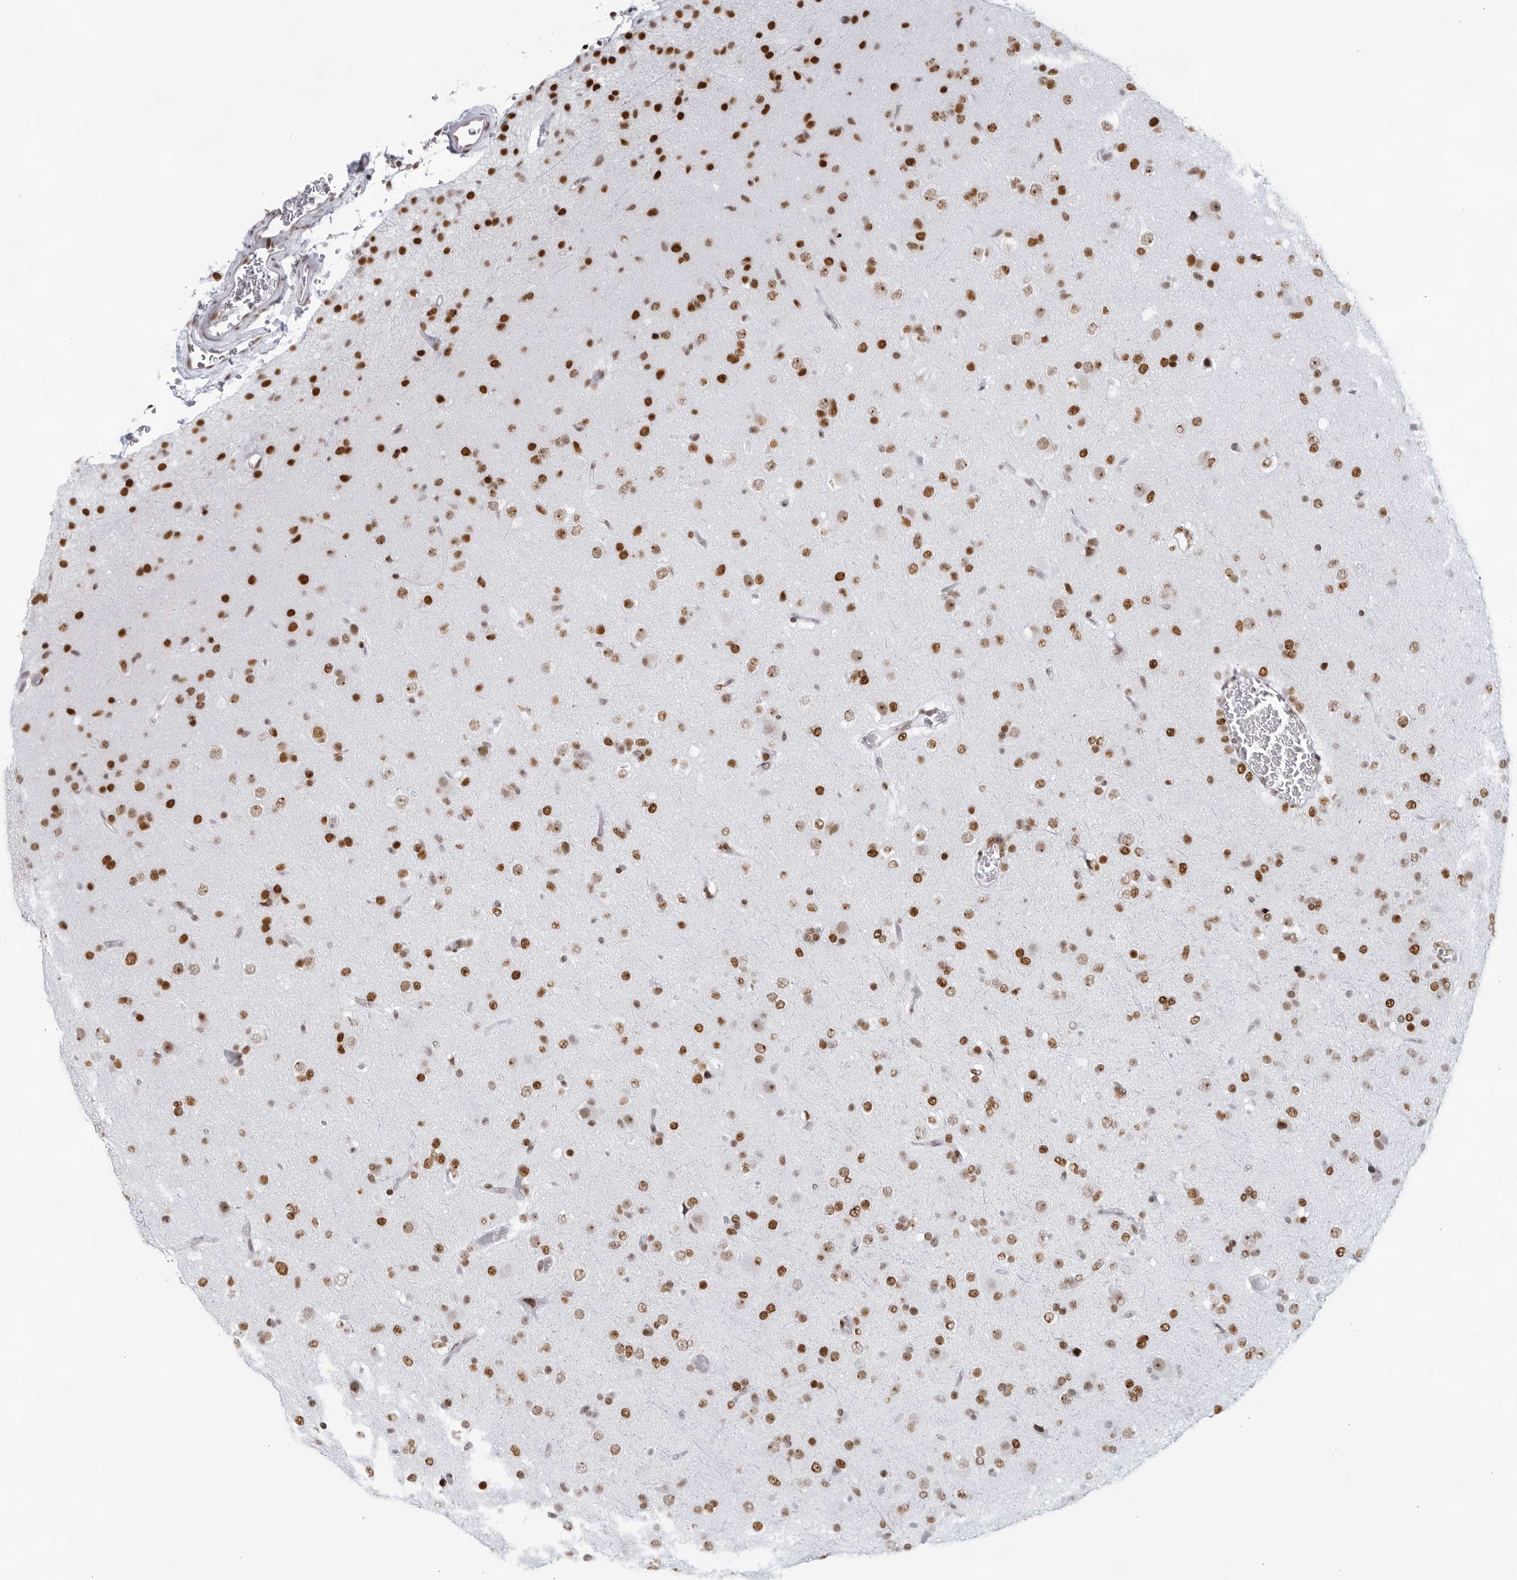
{"staining": {"intensity": "strong", "quantity": ">75%", "location": "nuclear"}, "tissue": "glioma", "cell_type": "Tumor cells", "image_type": "cancer", "snomed": [{"axis": "morphology", "description": "Glioma, malignant, Low grade"}, {"axis": "topography", "description": "Brain"}], "caption": "Immunohistochemical staining of human malignant glioma (low-grade) reveals high levels of strong nuclear protein positivity in approximately >75% of tumor cells.", "gene": "HP1BP3", "patient": {"sex": "male", "age": 65}}